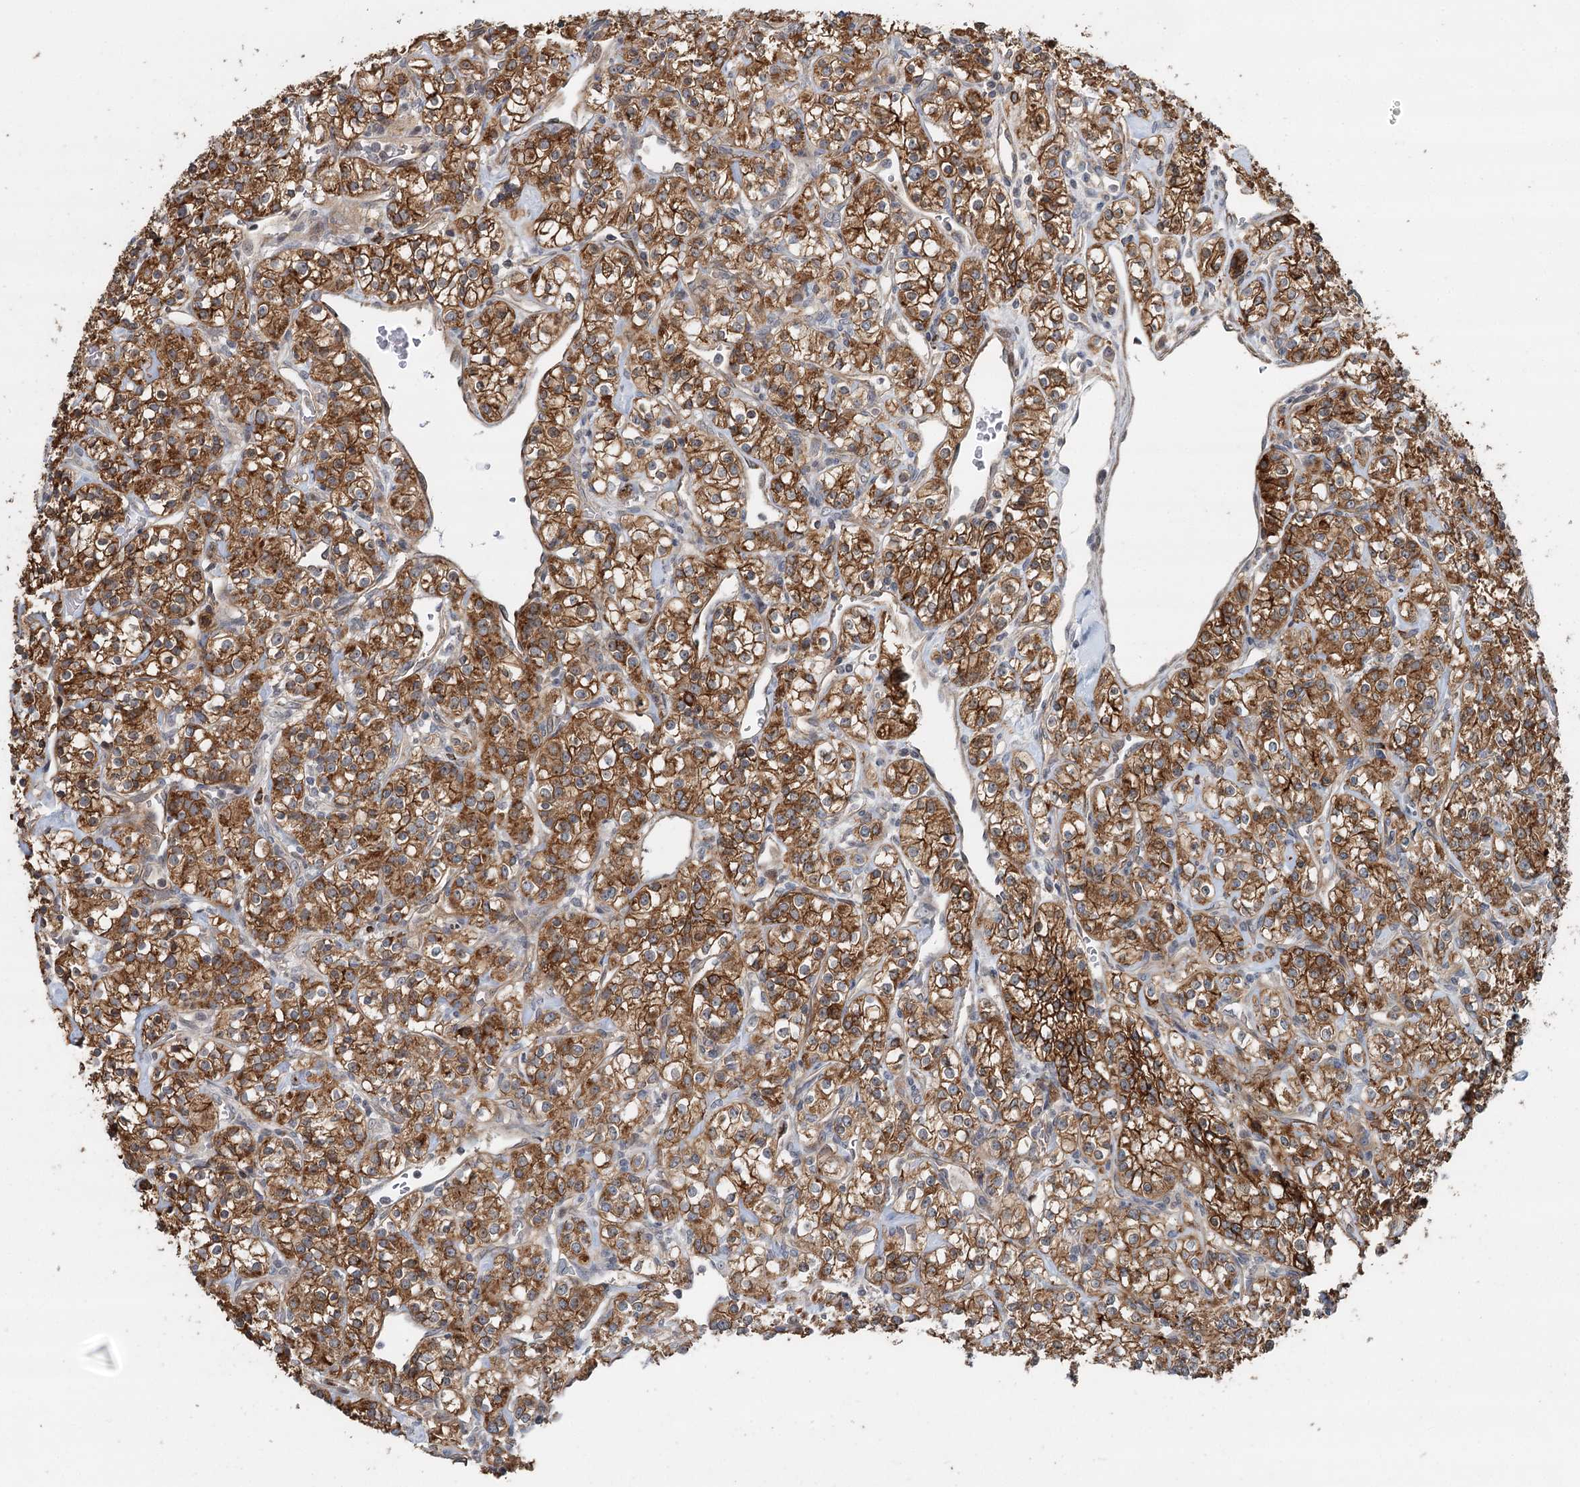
{"staining": {"intensity": "strong", "quantity": ">75%", "location": "cytoplasmic/membranous"}, "tissue": "renal cancer", "cell_type": "Tumor cells", "image_type": "cancer", "snomed": [{"axis": "morphology", "description": "Adenocarcinoma, NOS"}, {"axis": "topography", "description": "Kidney"}], "caption": "A high amount of strong cytoplasmic/membranous expression is appreciated in approximately >75% of tumor cells in renal adenocarcinoma tissue. Immunohistochemistry stains the protein of interest in brown and the nuclei are stained blue.", "gene": "RNF111", "patient": {"sex": "male", "age": 77}}